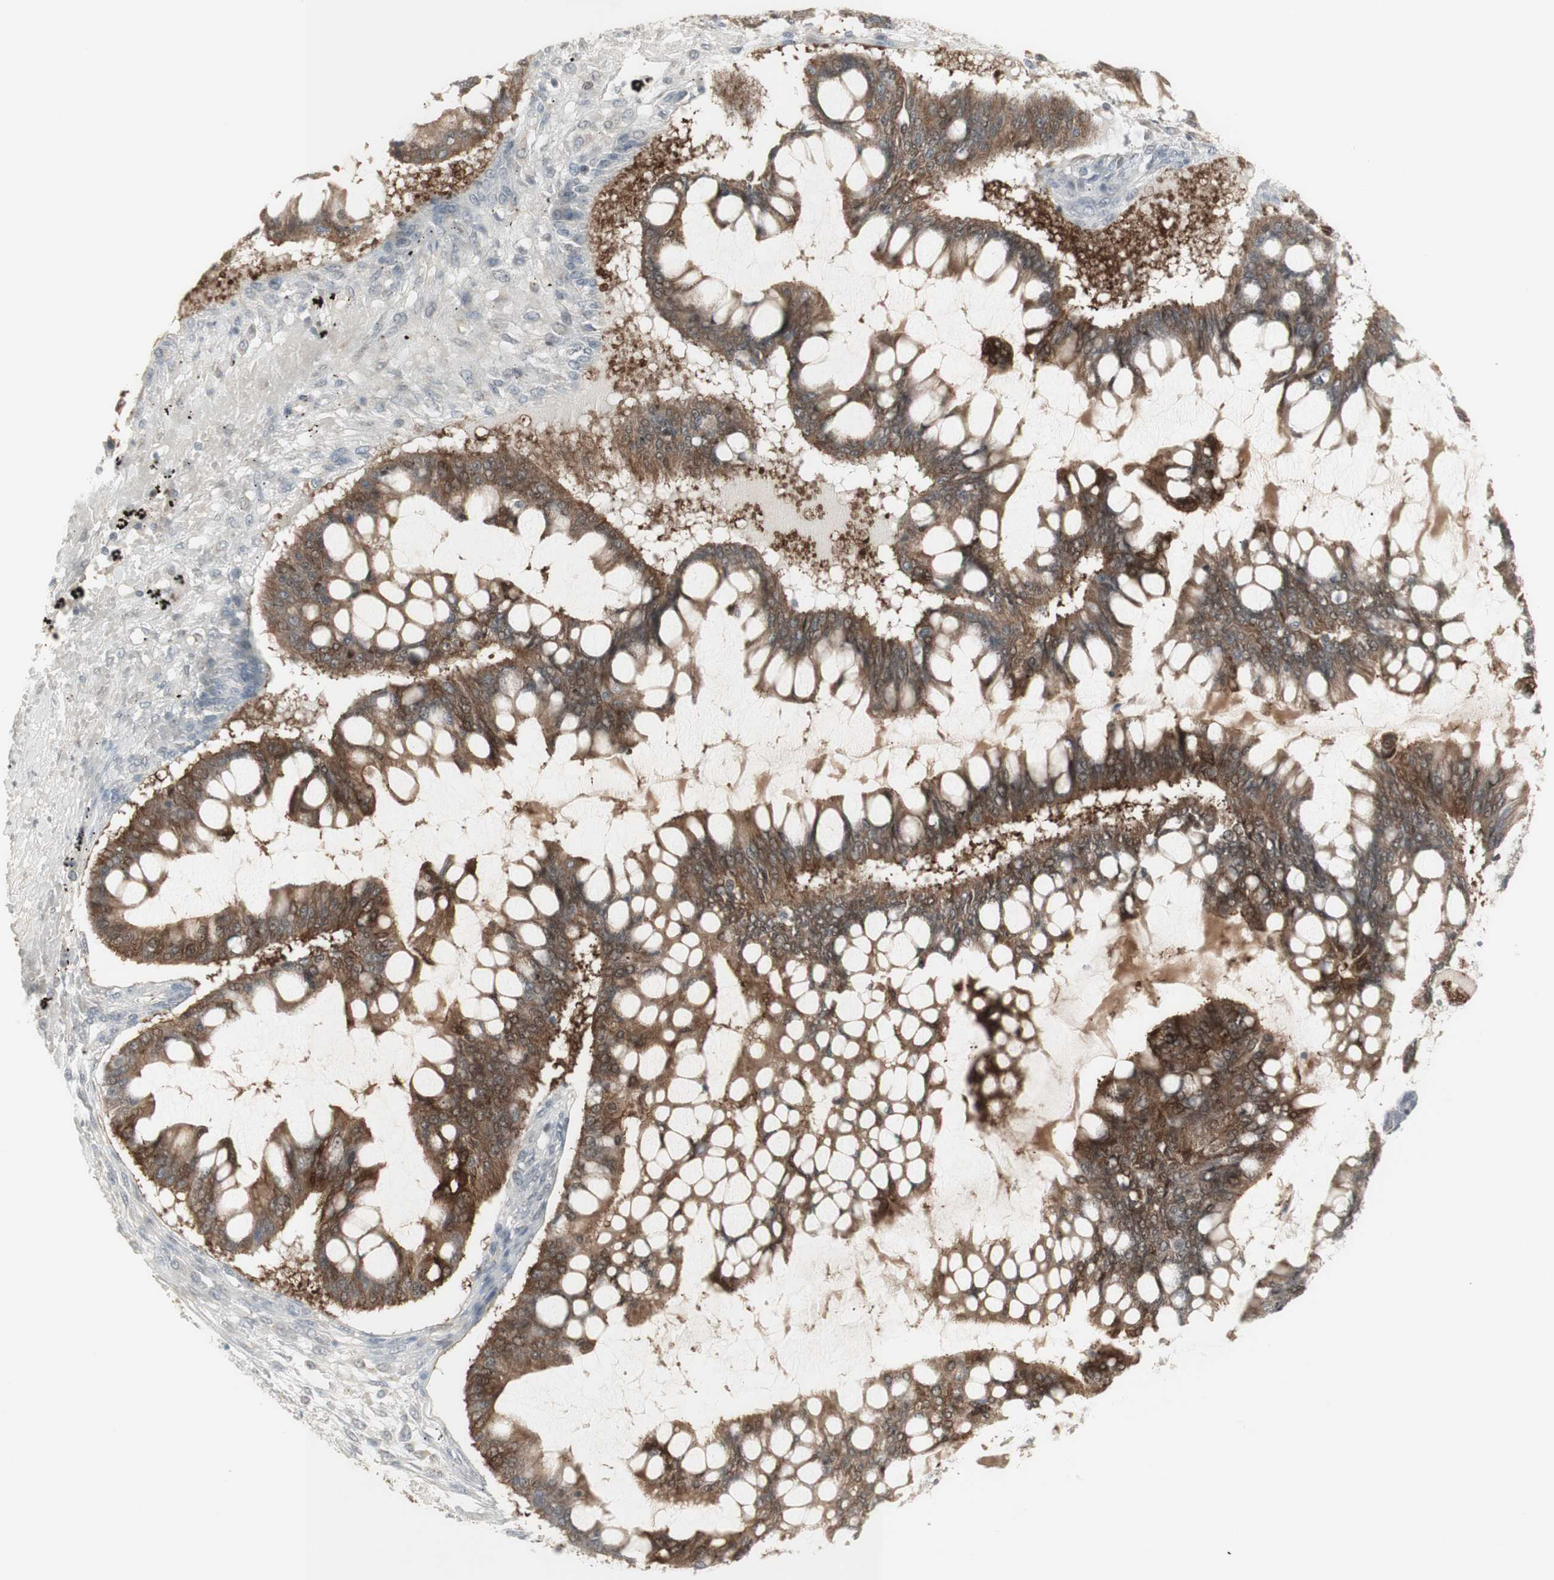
{"staining": {"intensity": "moderate", "quantity": ">75%", "location": "cytoplasmic/membranous"}, "tissue": "ovarian cancer", "cell_type": "Tumor cells", "image_type": "cancer", "snomed": [{"axis": "morphology", "description": "Cystadenocarcinoma, mucinous, NOS"}, {"axis": "topography", "description": "Ovary"}], "caption": "Protein analysis of mucinous cystadenocarcinoma (ovarian) tissue reveals moderate cytoplasmic/membranous positivity in about >75% of tumor cells. The protein is stained brown, and the nuclei are stained in blue (DAB (3,3'-diaminobenzidine) IHC with brightfield microscopy, high magnification).", "gene": "C1orf116", "patient": {"sex": "female", "age": 73}}